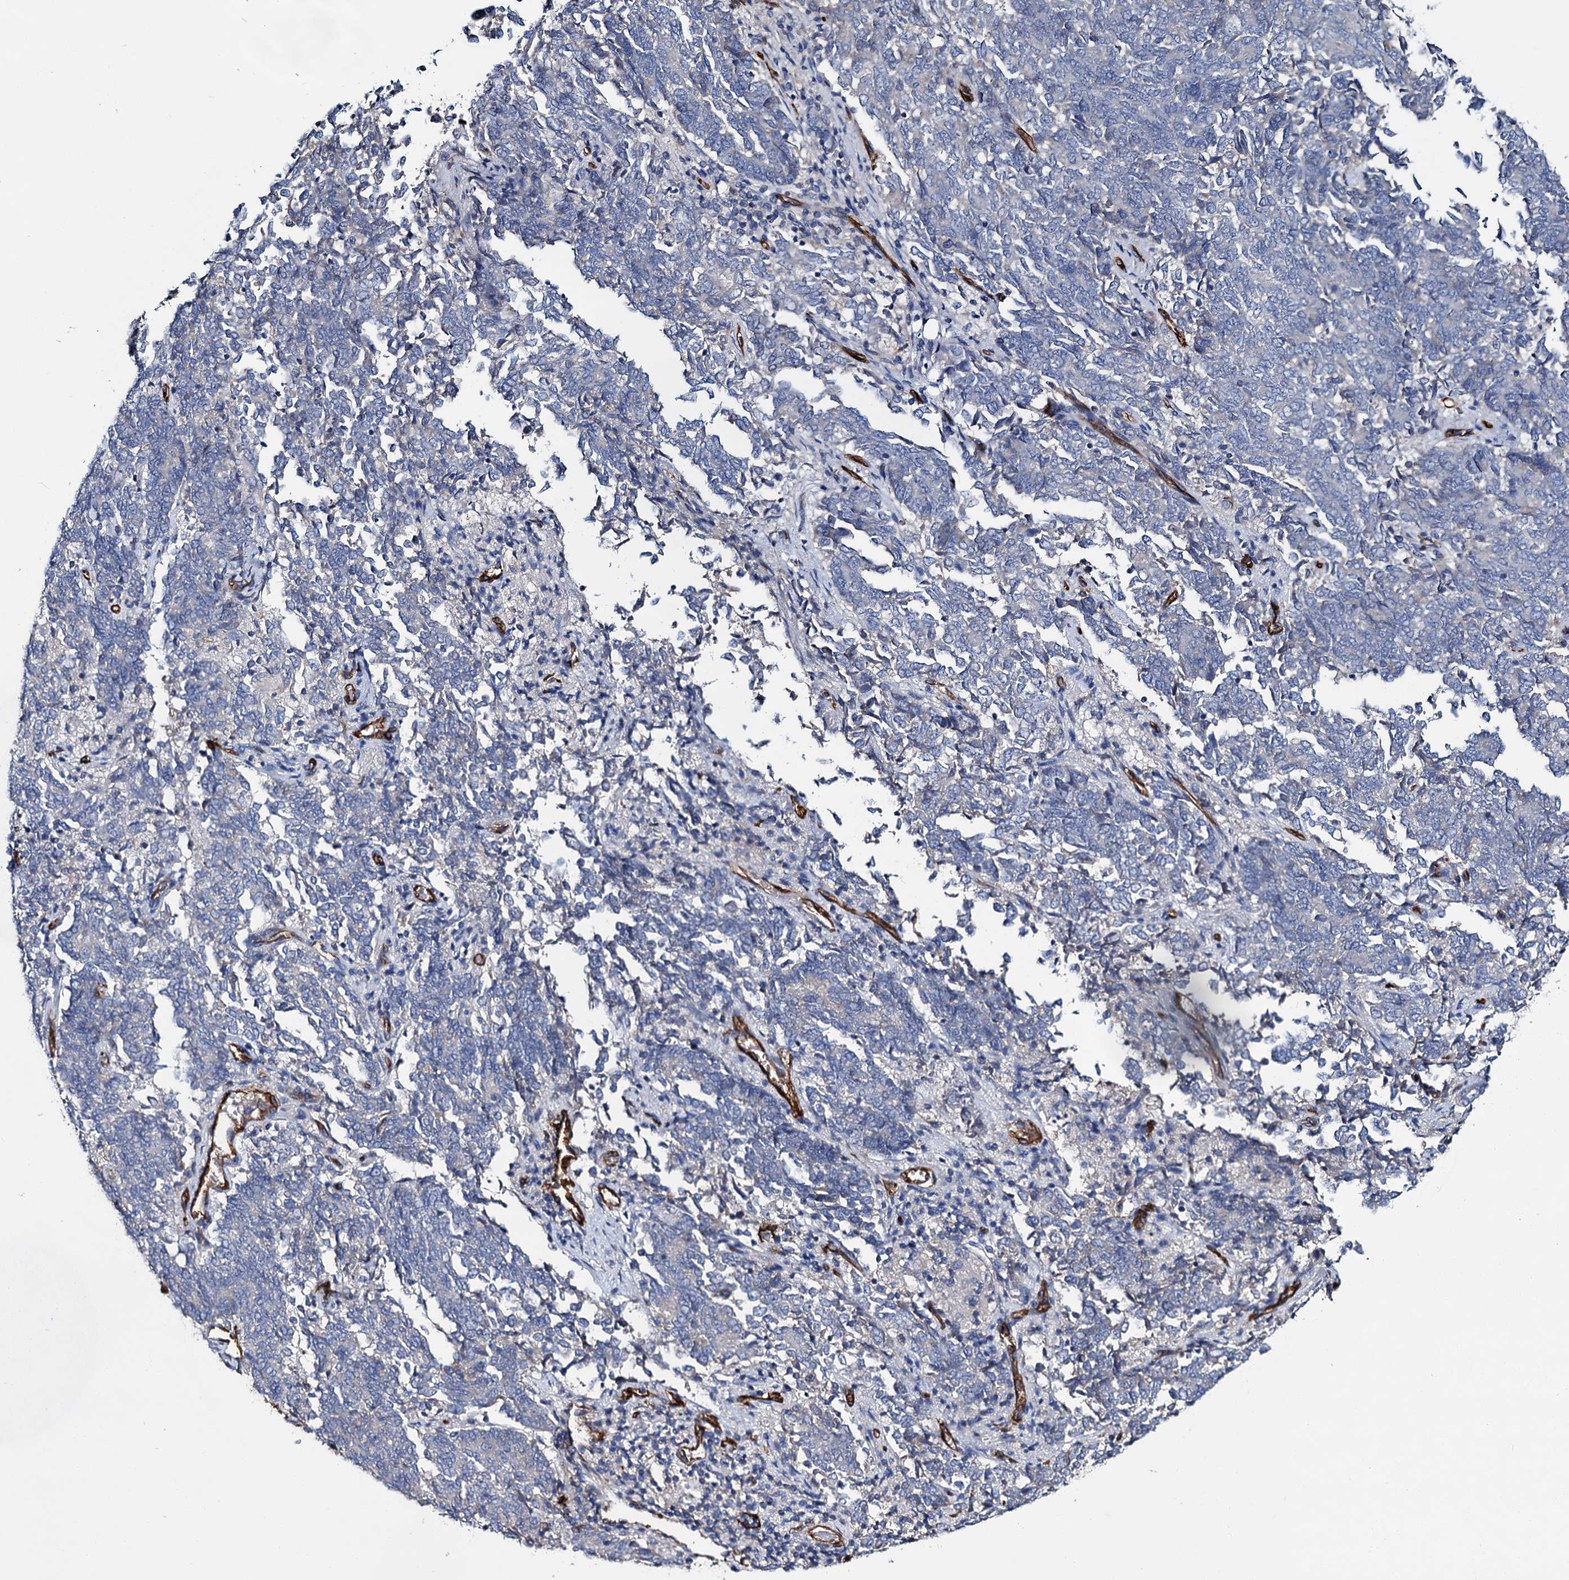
{"staining": {"intensity": "negative", "quantity": "none", "location": "none"}, "tissue": "endometrial cancer", "cell_type": "Tumor cells", "image_type": "cancer", "snomed": [{"axis": "morphology", "description": "Adenocarcinoma, NOS"}, {"axis": "topography", "description": "Endometrium"}], "caption": "Immunohistochemical staining of endometrial adenocarcinoma reveals no significant positivity in tumor cells.", "gene": "CACNA1C", "patient": {"sex": "female", "age": 80}}